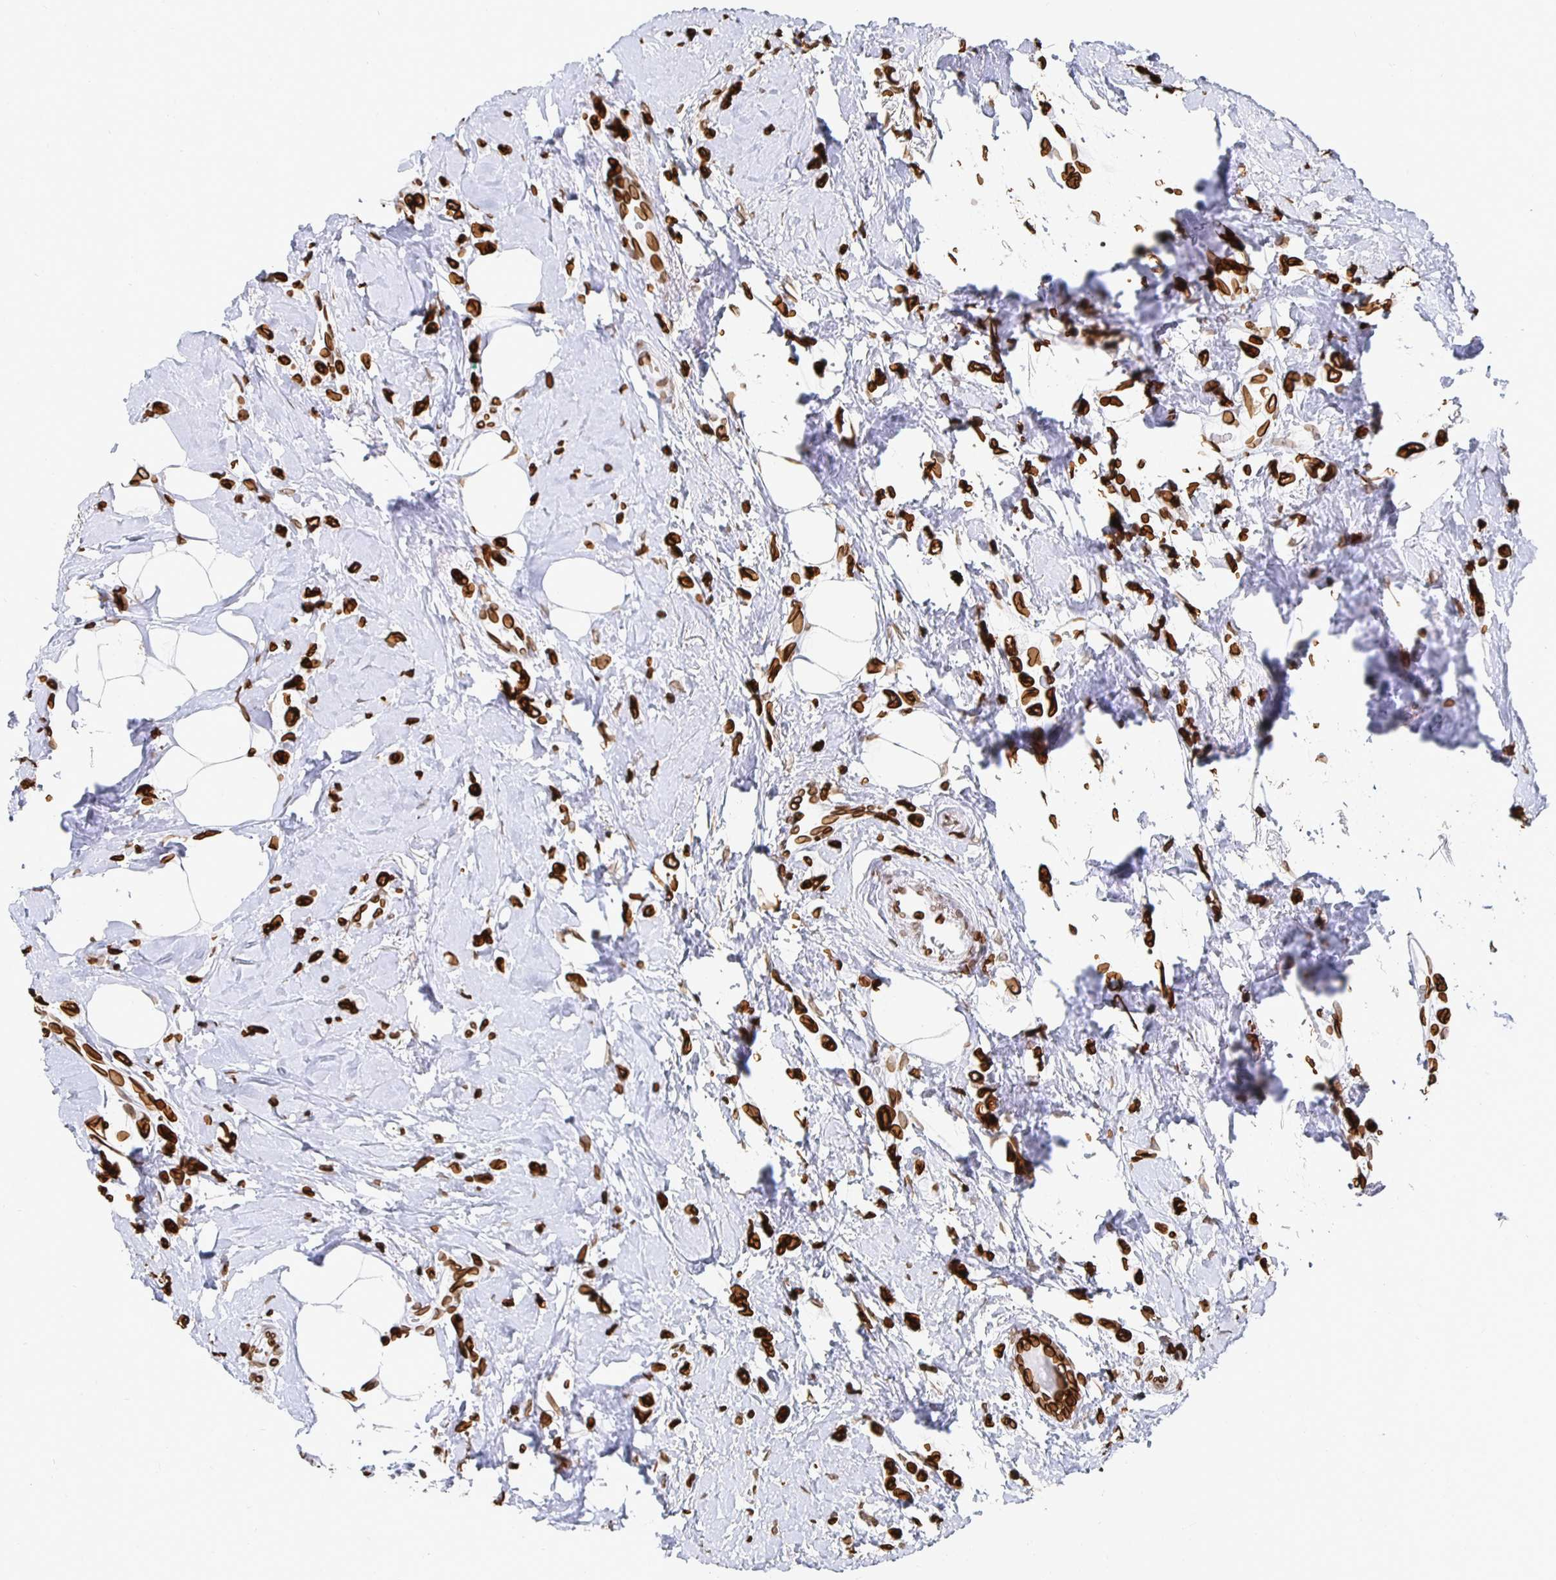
{"staining": {"intensity": "strong", "quantity": ">75%", "location": "cytoplasmic/membranous,nuclear"}, "tissue": "breast cancer", "cell_type": "Tumor cells", "image_type": "cancer", "snomed": [{"axis": "morphology", "description": "Lobular carcinoma"}, {"axis": "topography", "description": "Breast"}], "caption": "The image reveals a brown stain indicating the presence of a protein in the cytoplasmic/membranous and nuclear of tumor cells in lobular carcinoma (breast).", "gene": "LMNB1", "patient": {"sex": "female", "age": 66}}